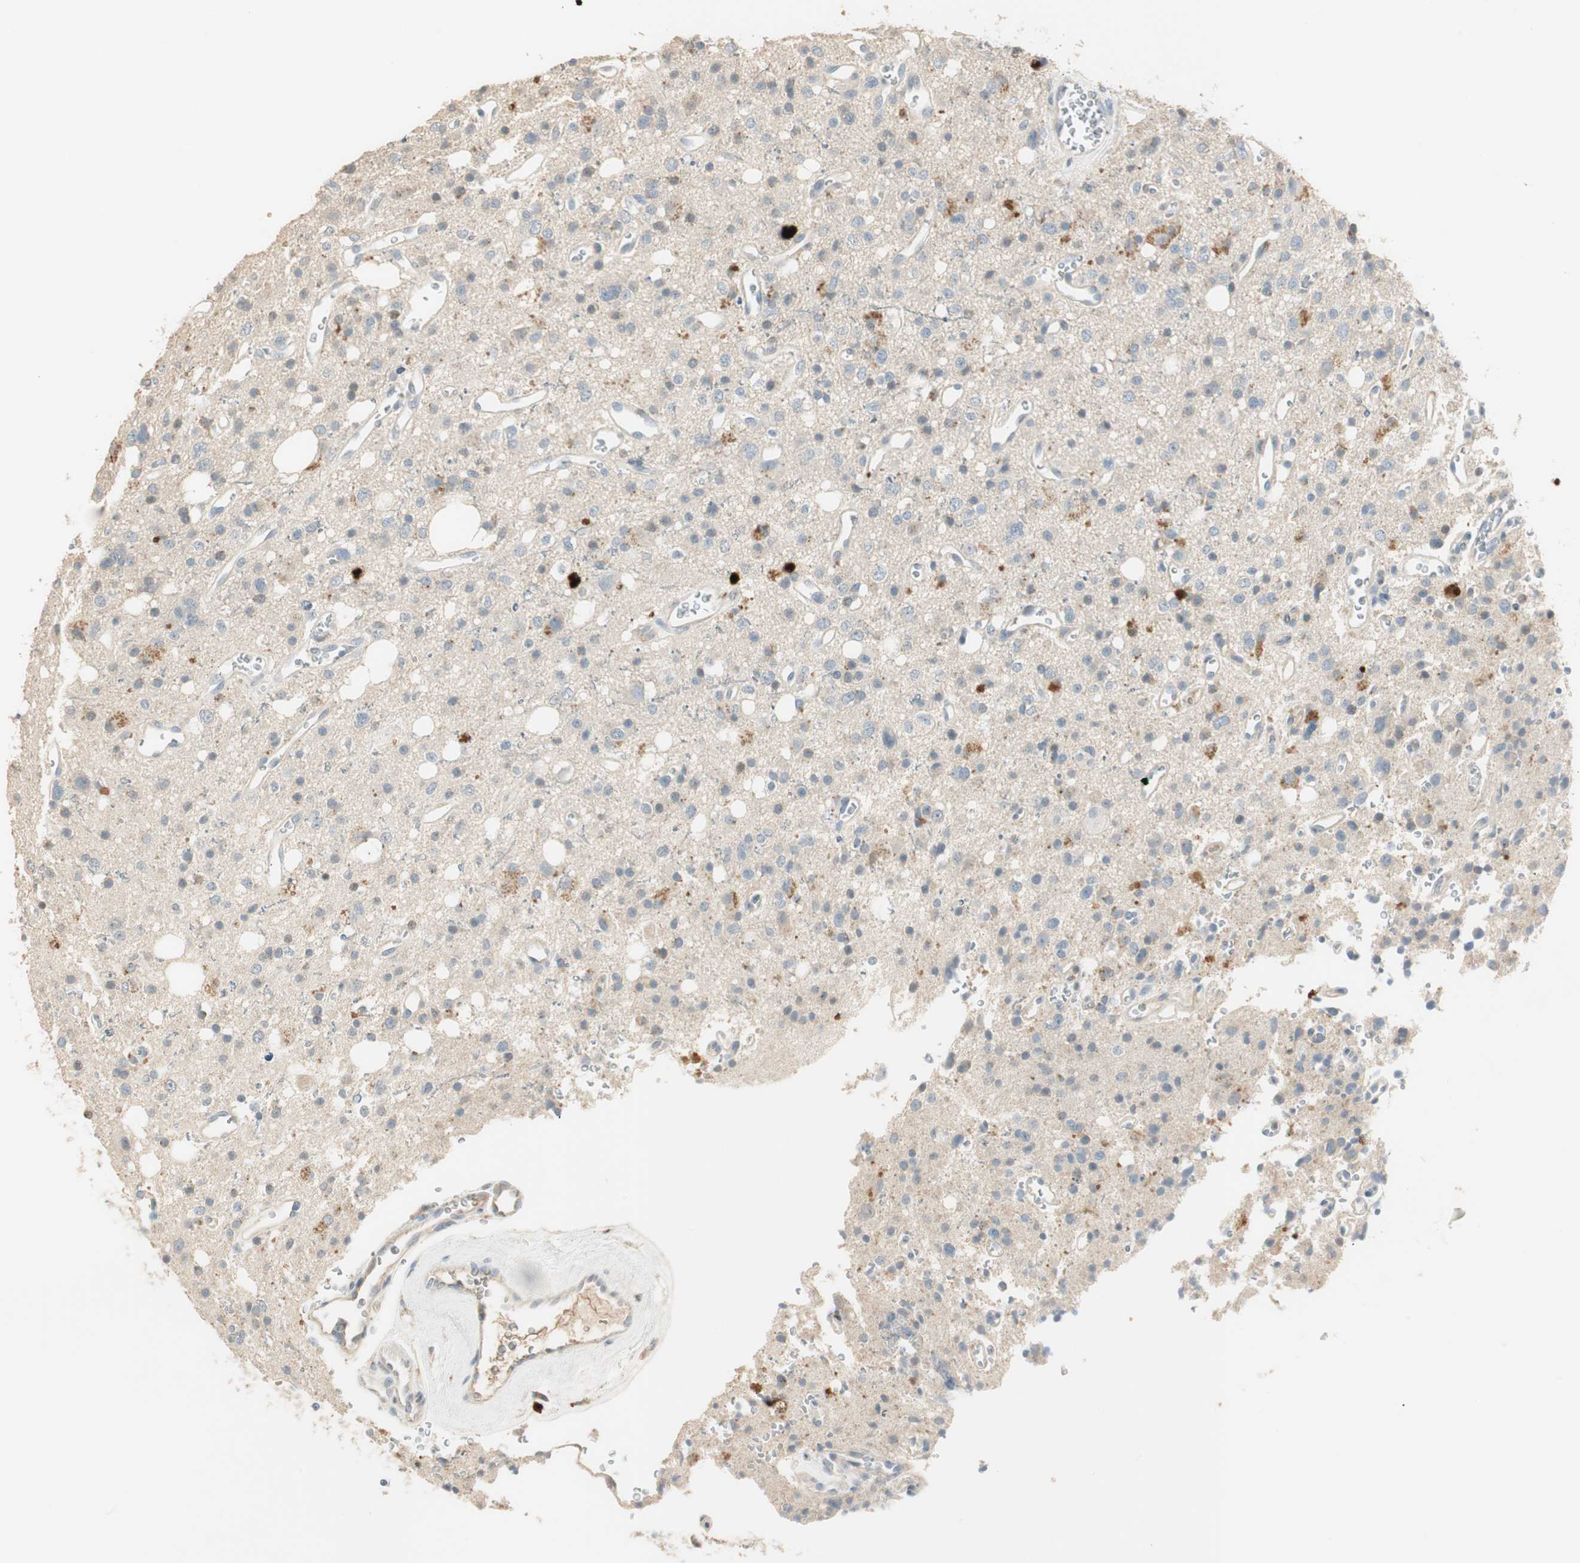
{"staining": {"intensity": "weak", "quantity": "<25%", "location": "nuclear"}, "tissue": "glioma", "cell_type": "Tumor cells", "image_type": "cancer", "snomed": [{"axis": "morphology", "description": "Glioma, malignant, High grade"}, {"axis": "topography", "description": "Brain"}], "caption": "The IHC image has no significant staining in tumor cells of high-grade glioma (malignant) tissue.", "gene": "RUNX2", "patient": {"sex": "male", "age": 47}}